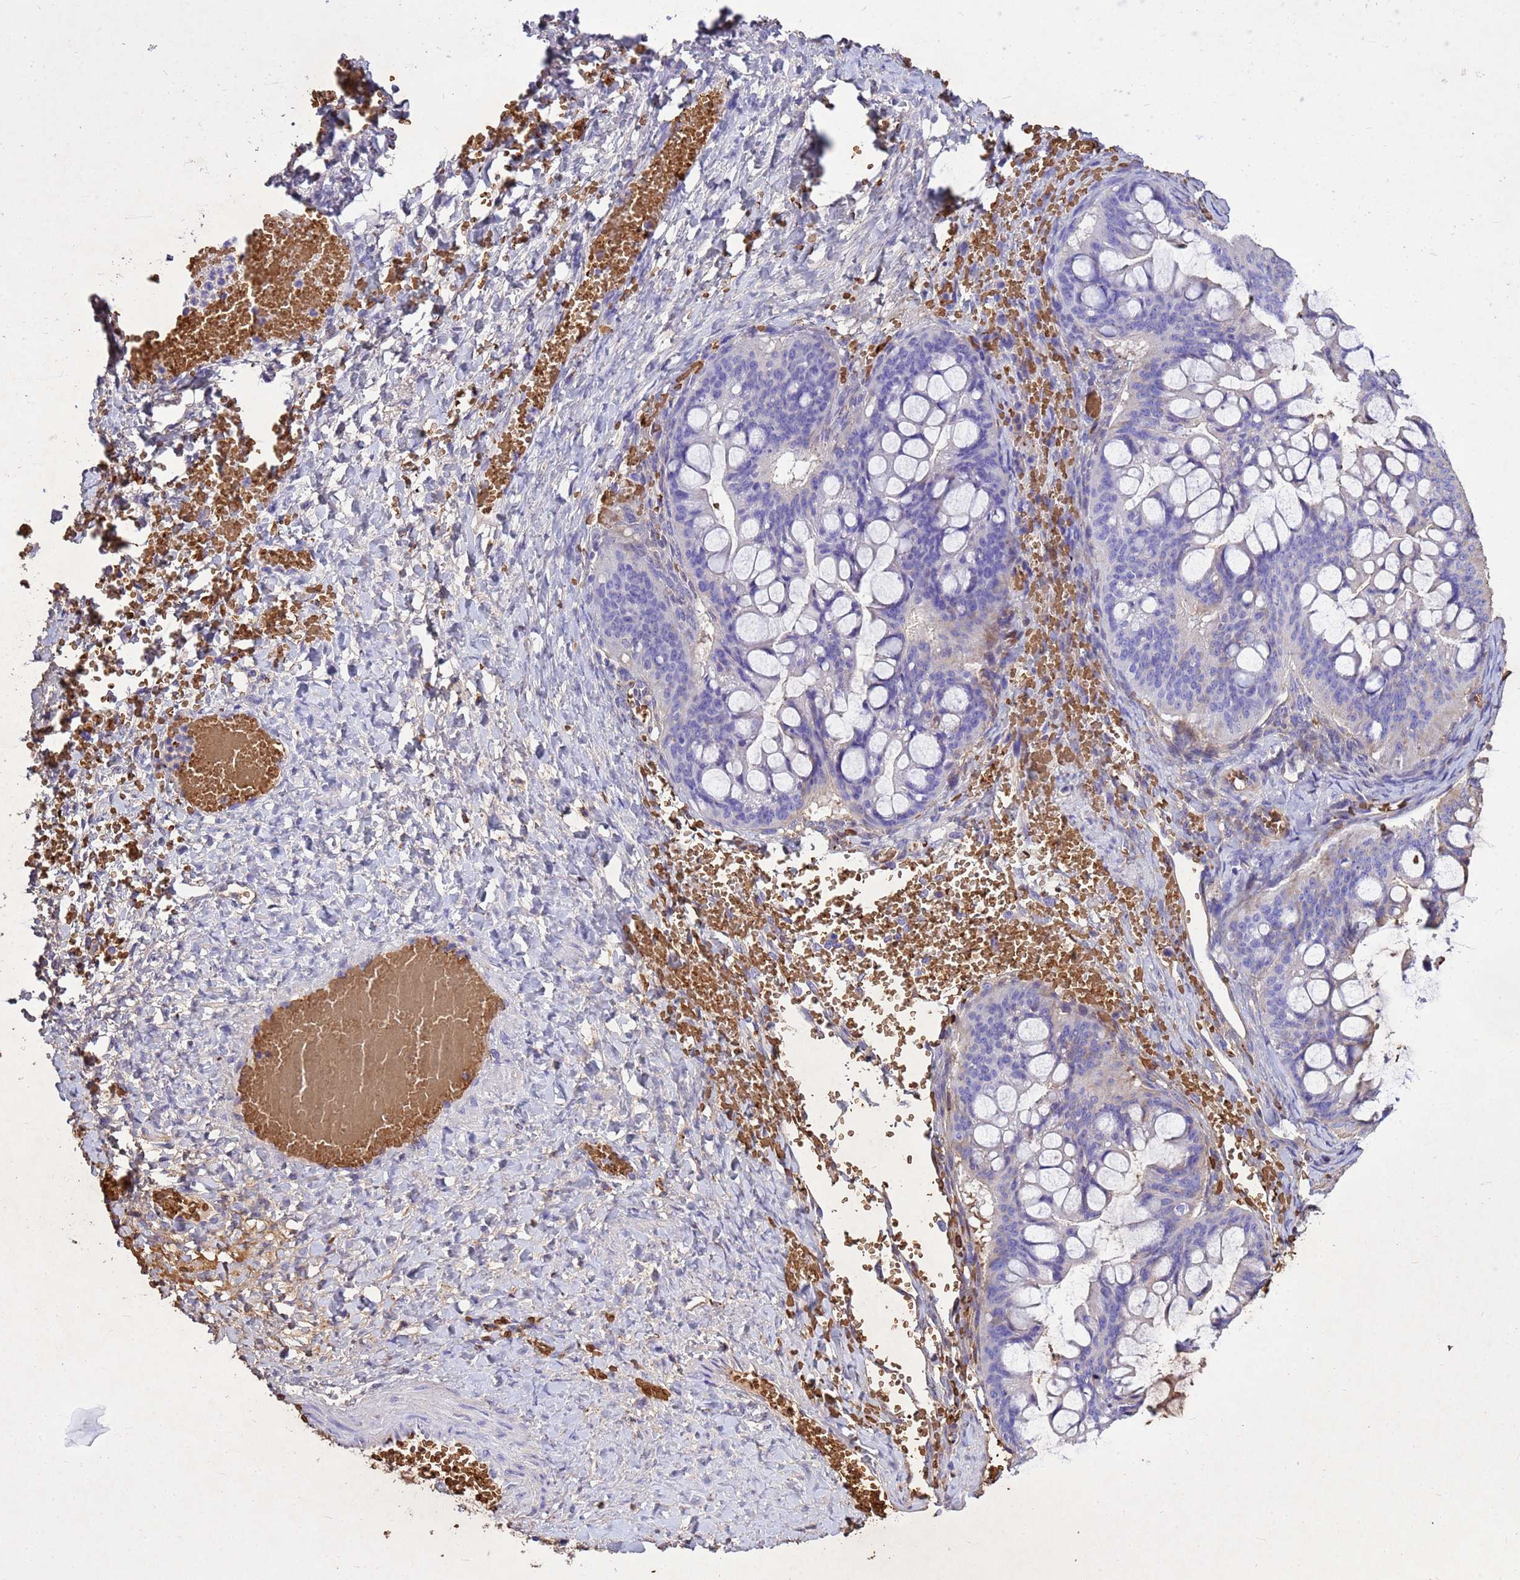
{"staining": {"intensity": "negative", "quantity": "none", "location": "none"}, "tissue": "ovarian cancer", "cell_type": "Tumor cells", "image_type": "cancer", "snomed": [{"axis": "morphology", "description": "Cystadenocarcinoma, mucinous, NOS"}, {"axis": "topography", "description": "Ovary"}], "caption": "There is no significant staining in tumor cells of ovarian cancer (mucinous cystadenocarcinoma). The staining is performed using DAB brown chromogen with nuclei counter-stained in using hematoxylin.", "gene": "HBA2", "patient": {"sex": "female", "age": 73}}